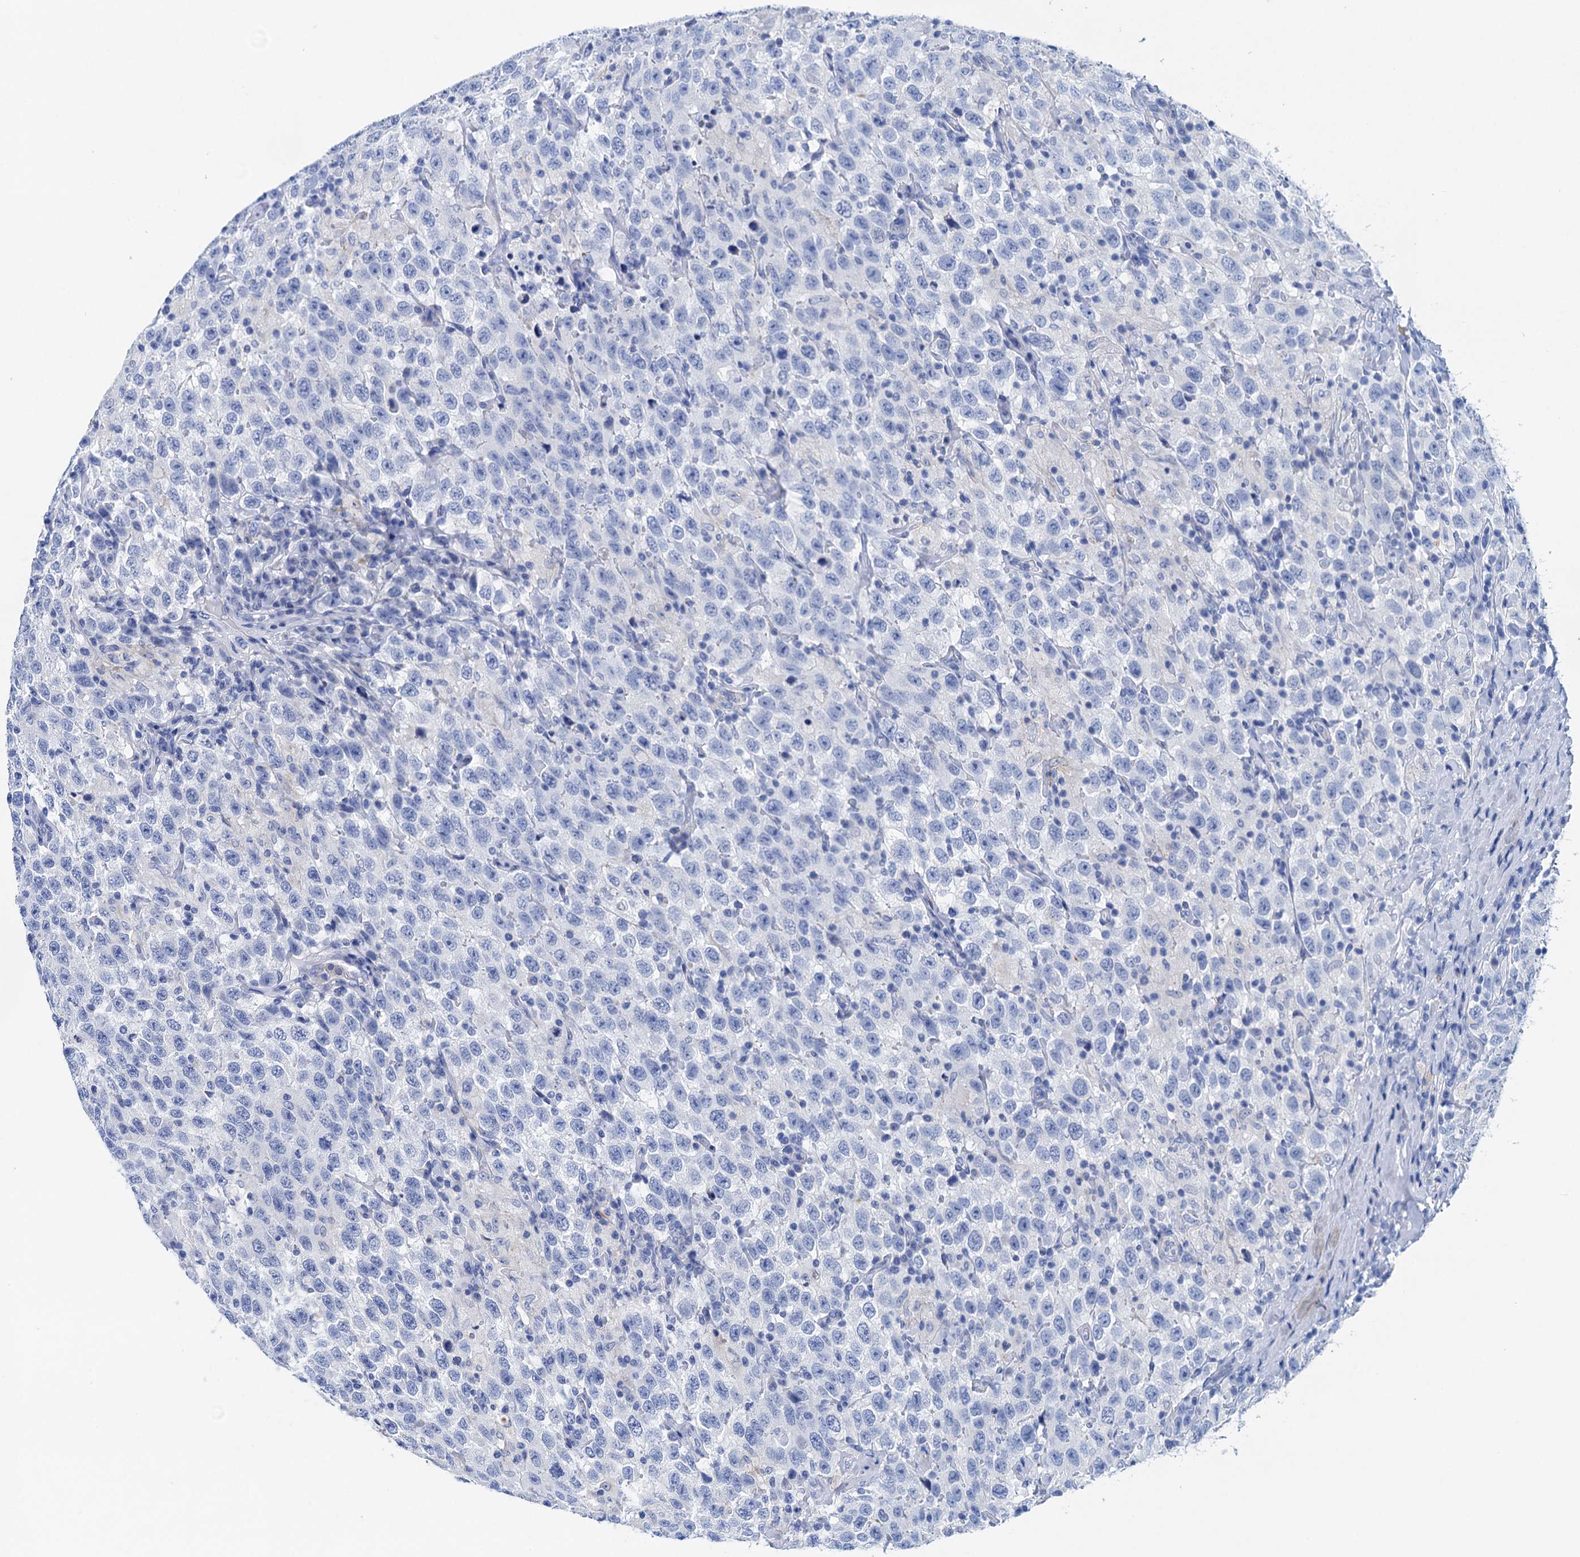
{"staining": {"intensity": "negative", "quantity": "none", "location": "none"}, "tissue": "testis cancer", "cell_type": "Tumor cells", "image_type": "cancer", "snomed": [{"axis": "morphology", "description": "Seminoma, NOS"}, {"axis": "topography", "description": "Testis"}], "caption": "Immunohistochemical staining of human testis seminoma shows no significant expression in tumor cells.", "gene": "NLRP10", "patient": {"sex": "male", "age": 41}}